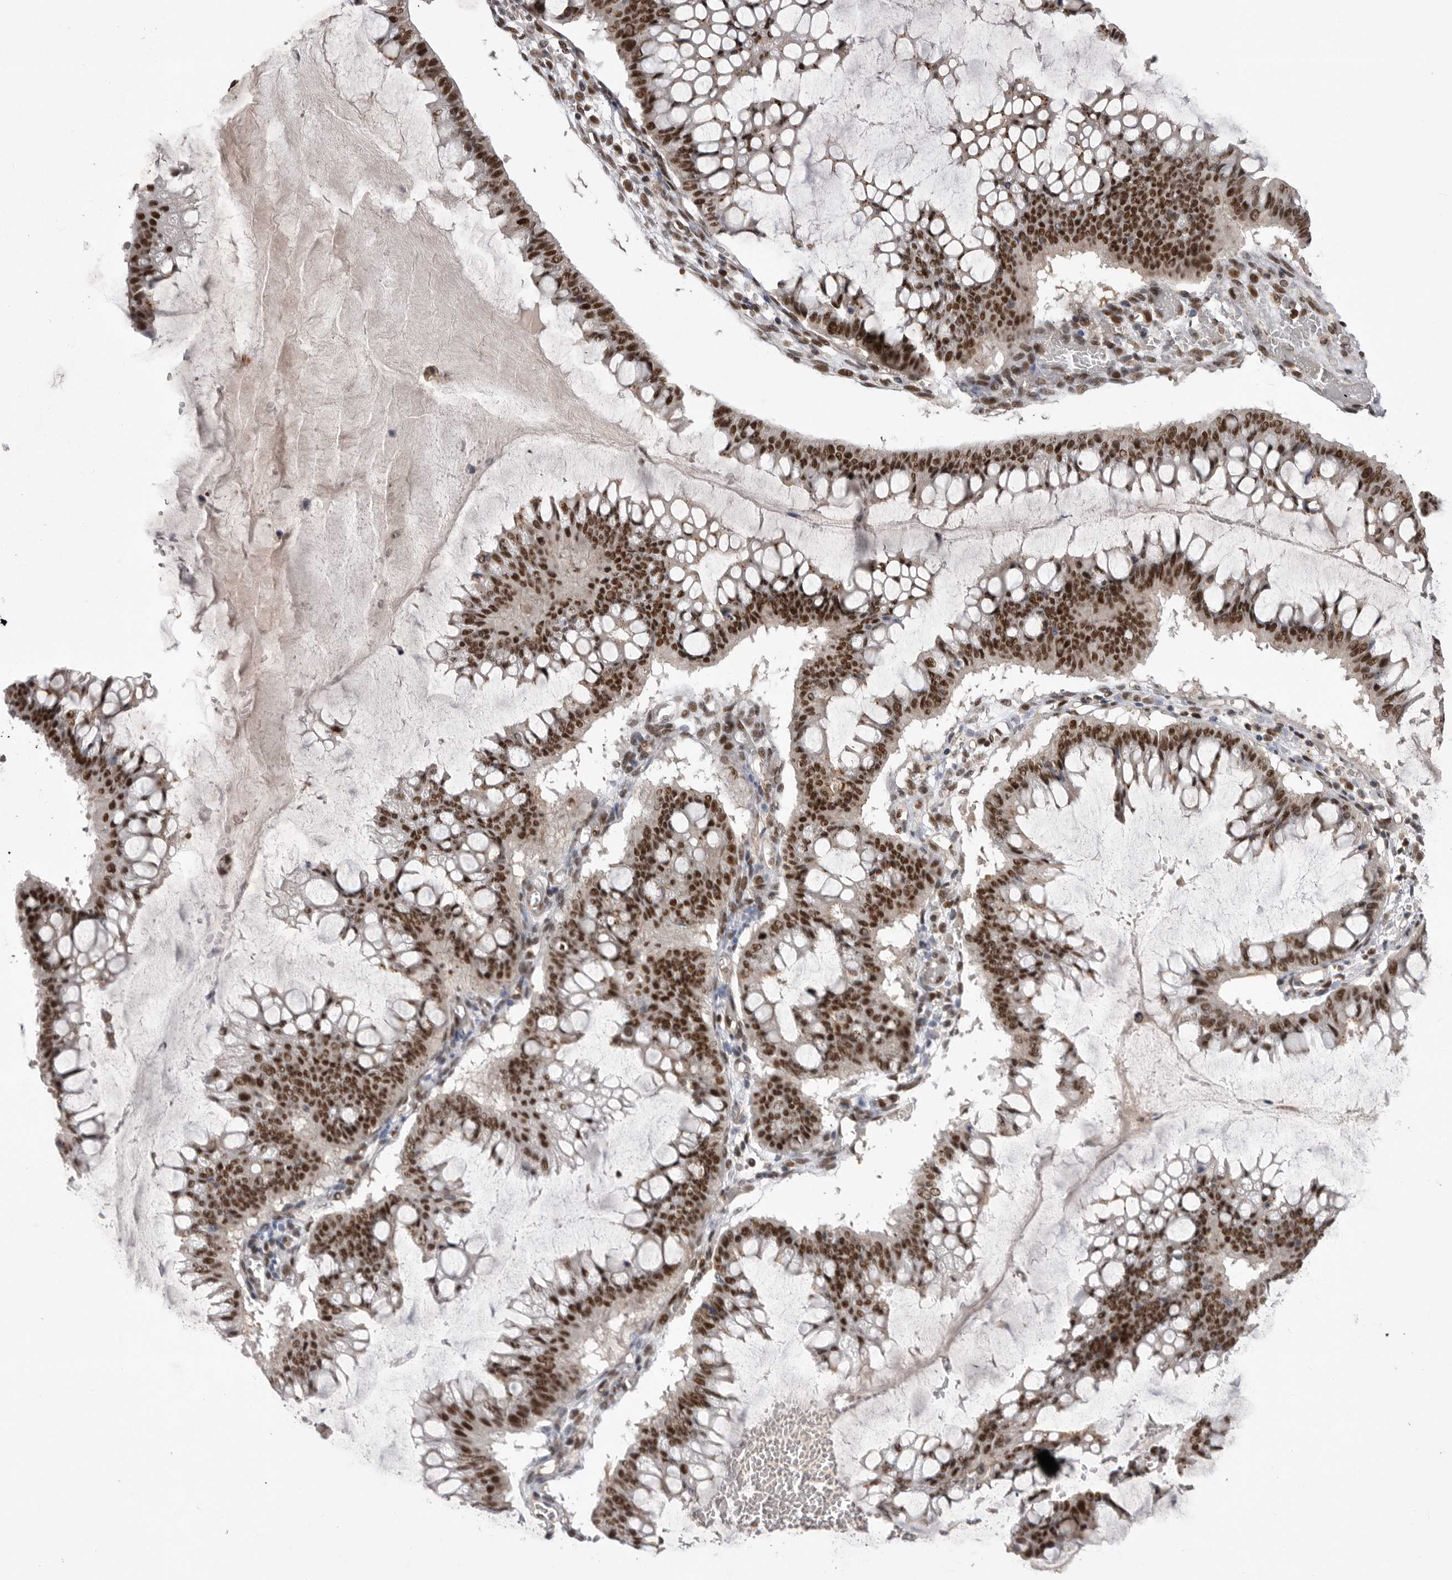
{"staining": {"intensity": "strong", "quantity": ">75%", "location": "nuclear"}, "tissue": "ovarian cancer", "cell_type": "Tumor cells", "image_type": "cancer", "snomed": [{"axis": "morphology", "description": "Cystadenocarcinoma, mucinous, NOS"}, {"axis": "topography", "description": "Ovary"}], "caption": "Strong nuclear protein positivity is appreciated in about >75% of tumor cells in mucinous cystadenocarcinoma (ovarian). The protein of interest is shown in brown color, while the nuclei are stained blue.", "gene": "PPP1R8", "patient": {"sex": "female", "age": 73}}